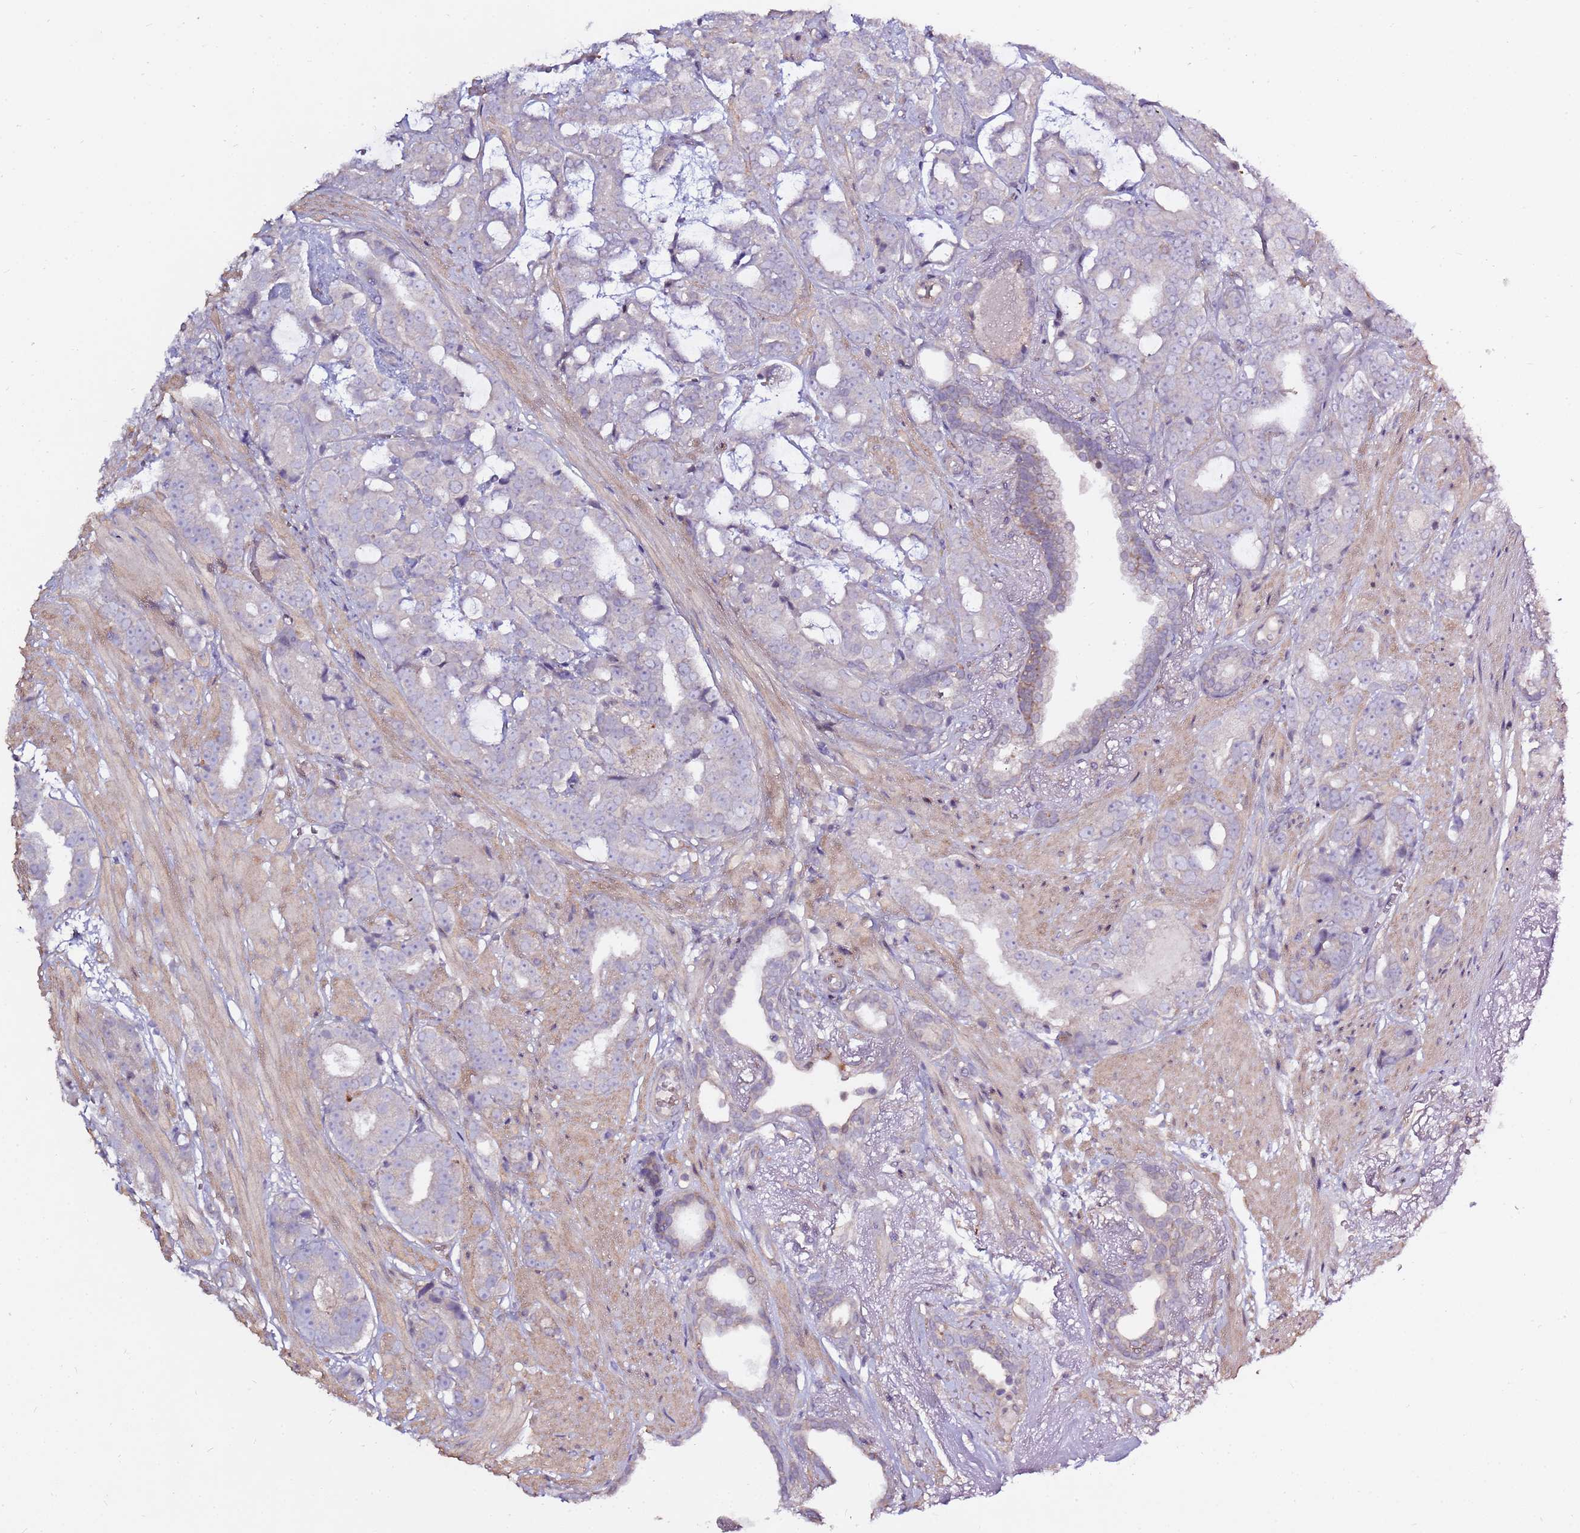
{"staining": {"intensity": "negative", "quantity": "none", "location": "none"}, "tissue": "prostate cancer", "cell_type": "Tumor cells", "image_type": "cancer", "snomed": [{"axis": "morphology", "description": "Adenocarcinoma, High grade"}, {"axis": "topography", "description": "Prostate"}], "caption": "Immunohistochemical staining of human prostate cancer reveals no significant expression in tumor cells. (DAB immunohistochemistry (IHC) visualized using brightfield microscopy, high magnification).", "gene": "EVA1B", "patient": {"sex": "male", "age": 71}}